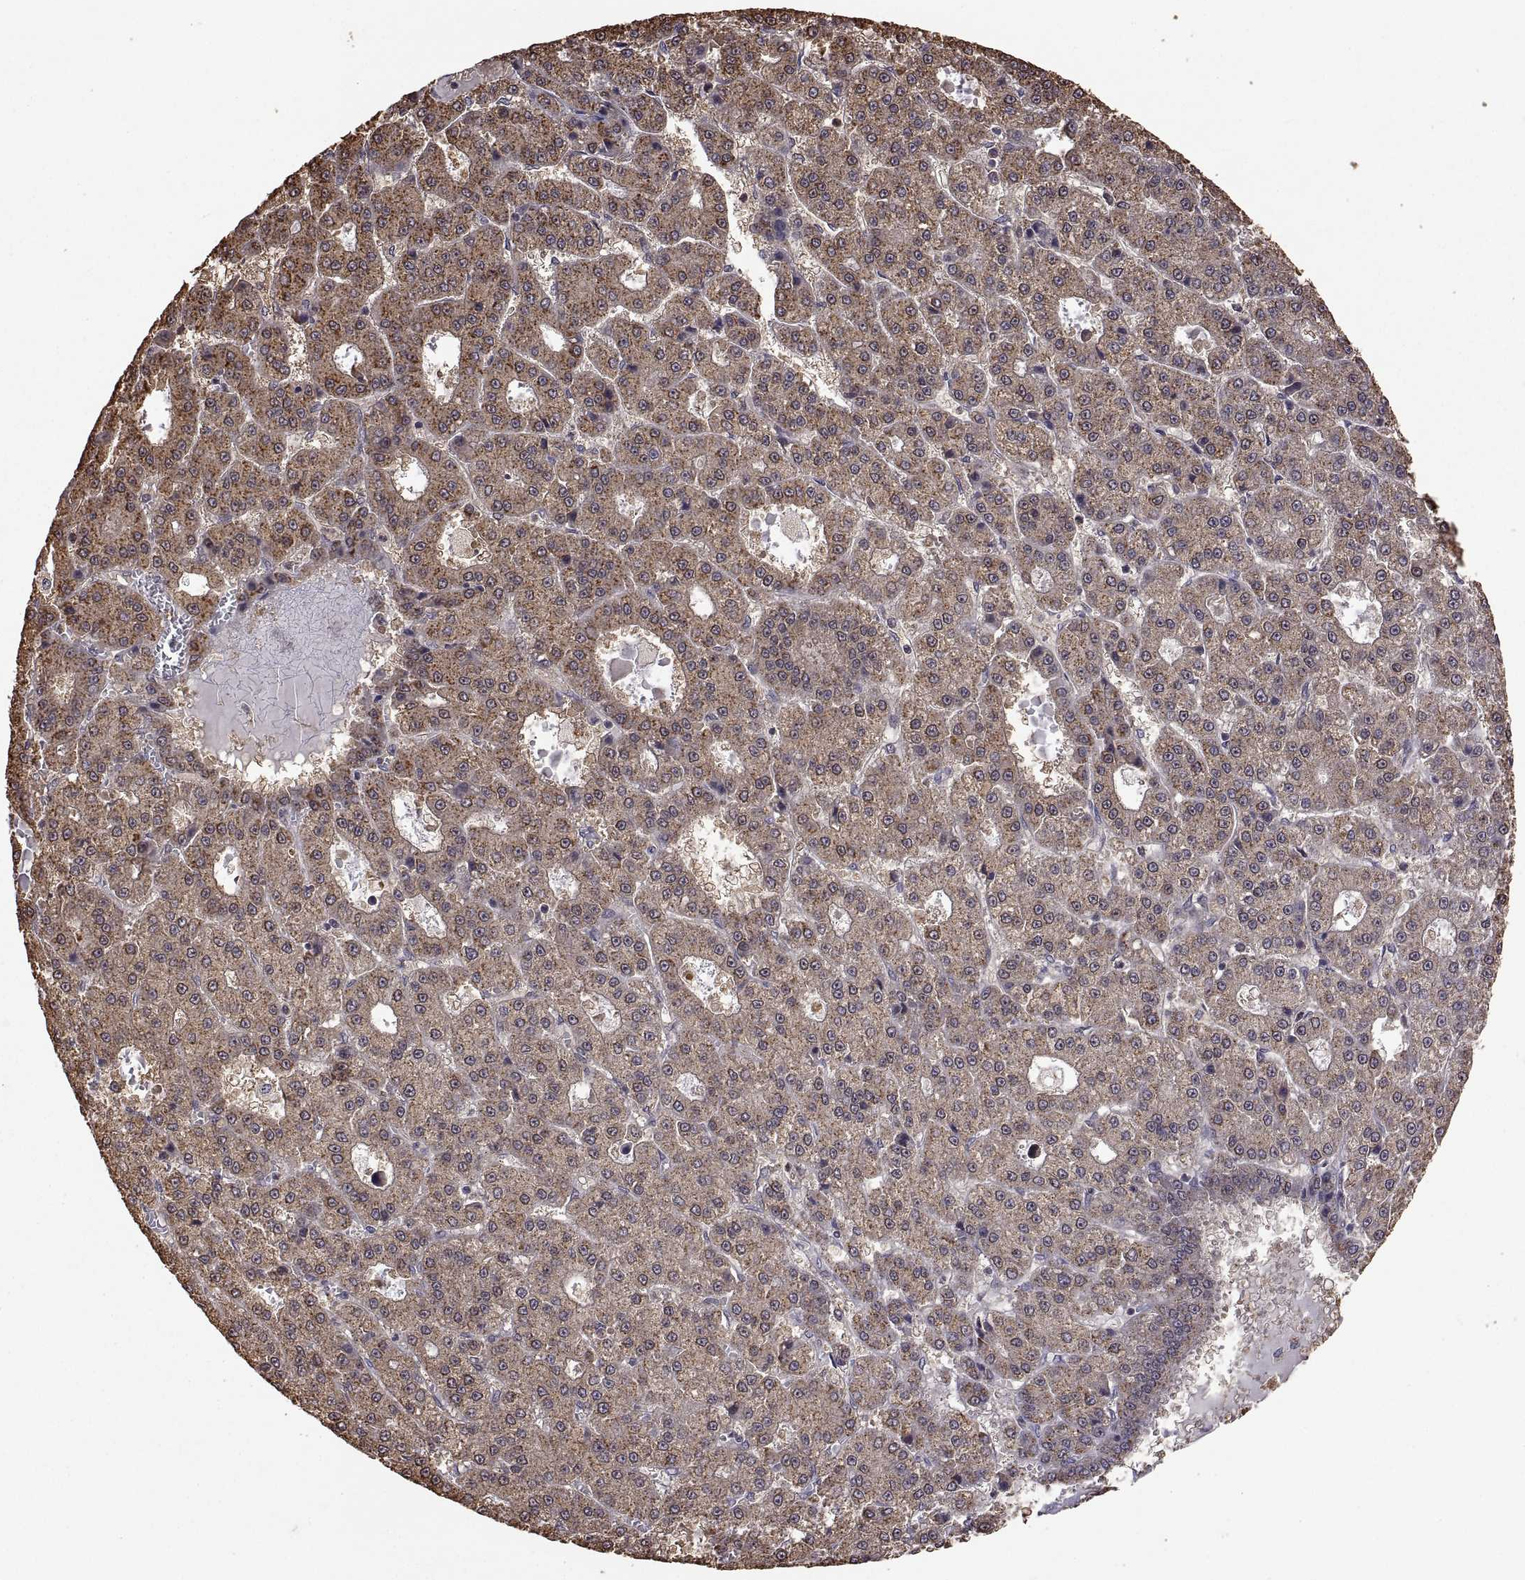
{"staining": {"intensity": "moderate", "quantity": ">75%", "location": "cytoplasmic/membranous"}, "tissue": "liver cancer", "cell_type": "Tumor cells", "image_type": "cancer", "snomed": [{"axis": "morphology", "description": "Carcinoma, Hepatocellular, NOS"}, {"axis": "topography", "description": "Liver"}], "caption": "Hepatocellular carcinoma (liver) stained with a protein marker shows moderate staining in tumor cells.", "gene": "ZNRF2", "patient": {"sex": "male", "age": 70}}